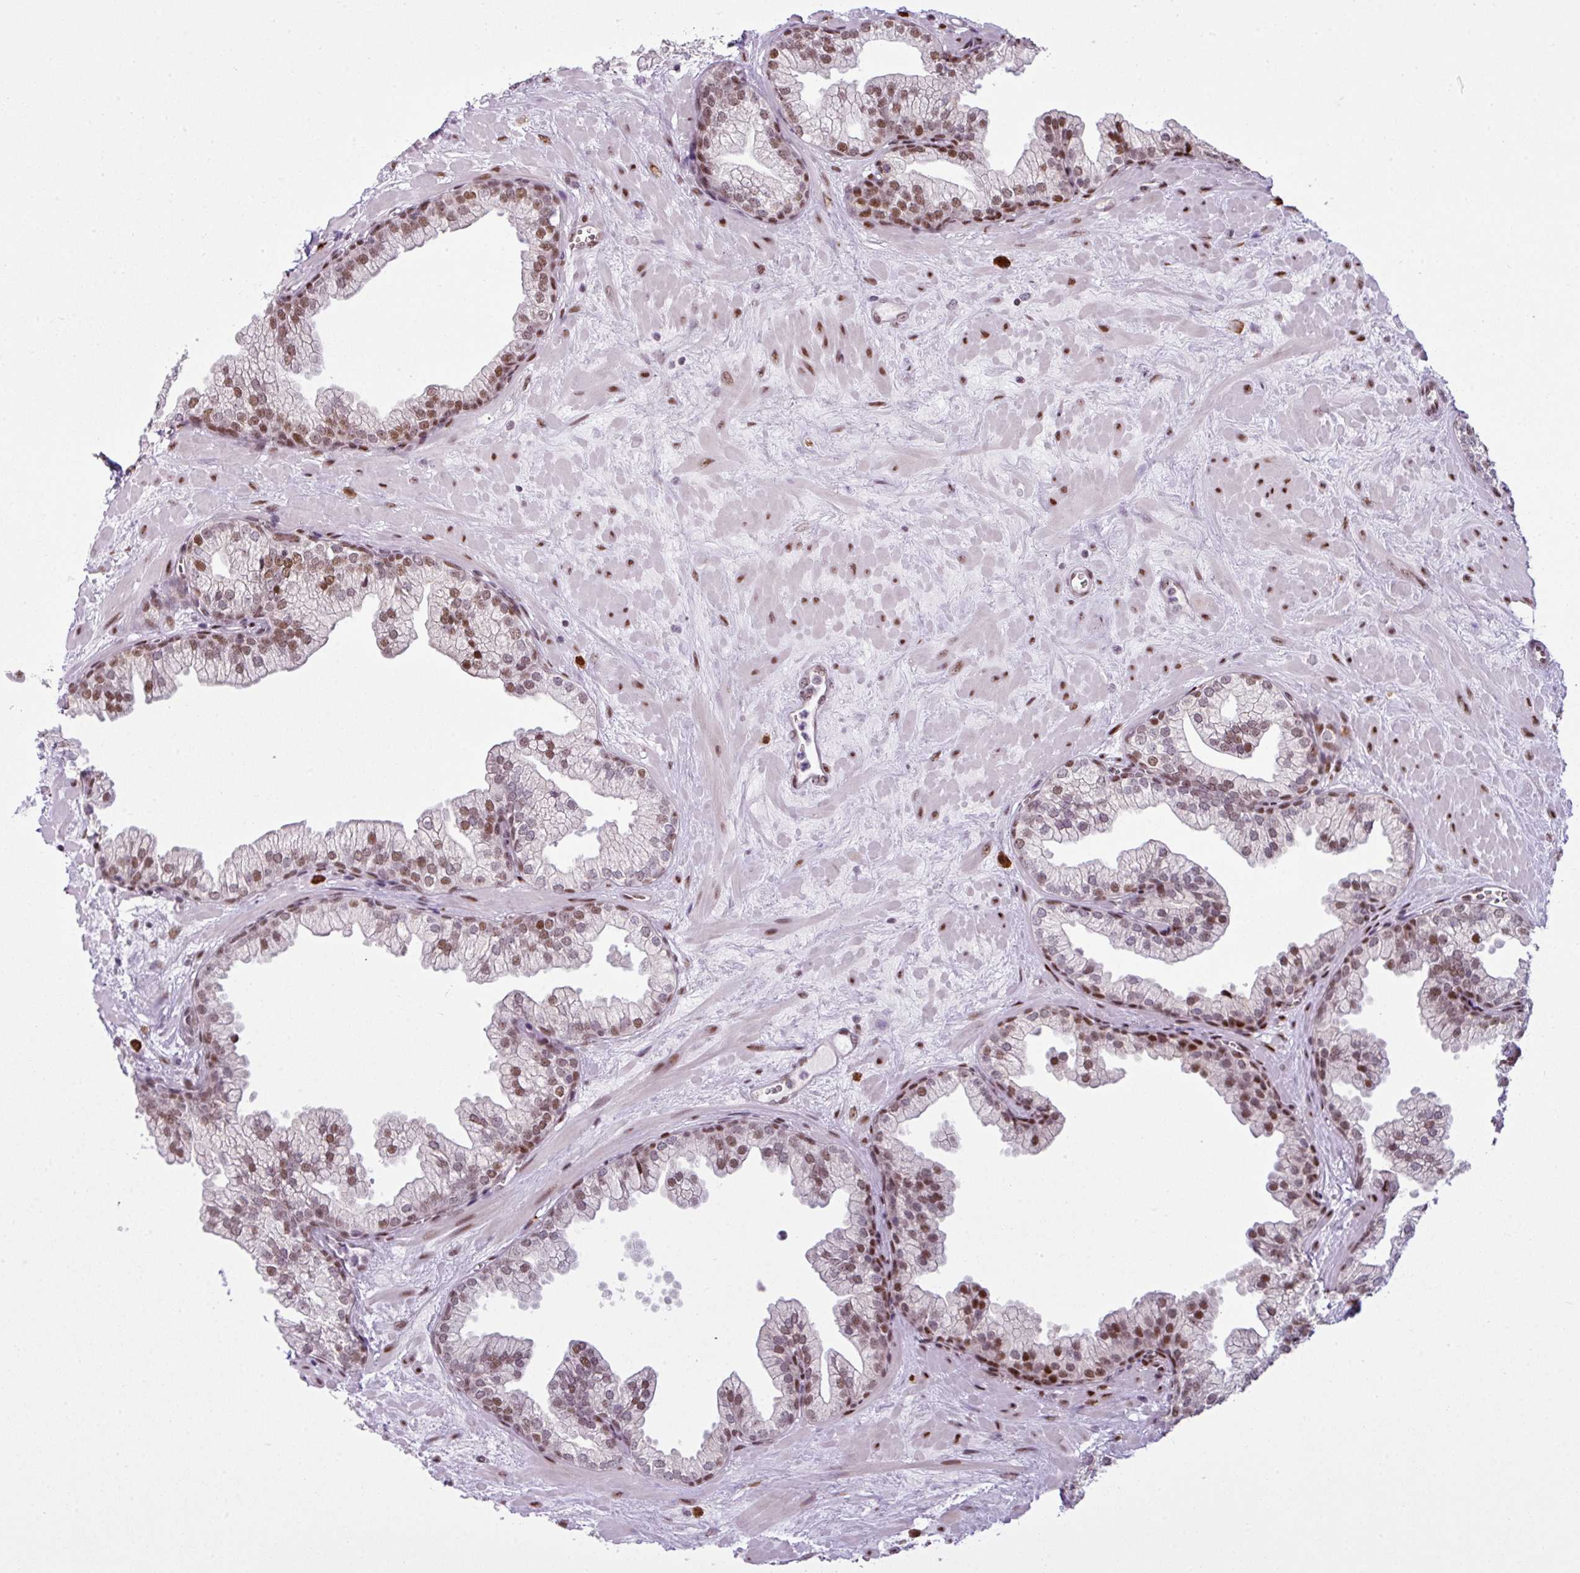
{"staining": {"intensity": "strong", "quantity": ">75%", "location": "nuclear"}, "tissue": "prostate", "cell_type": "Glandular cells", "image_type": "normal", "snomed": [{"axis": "morphology", "description": "Normal tissue, NOS"}, {"axis": "topography", "description": "Prostate"}, {"axis": "topography", "description": "Peripheral nerve tissue"}], "caption": "Glandular cells reveal high levels of strong nuclear expression in about >75% of cells in unremarkable prostate. Ihc stains the protein in brown and the nuclei are stained blue.", "gene": "PRDM5", "patient": {"sex": "male", "age": 61}}